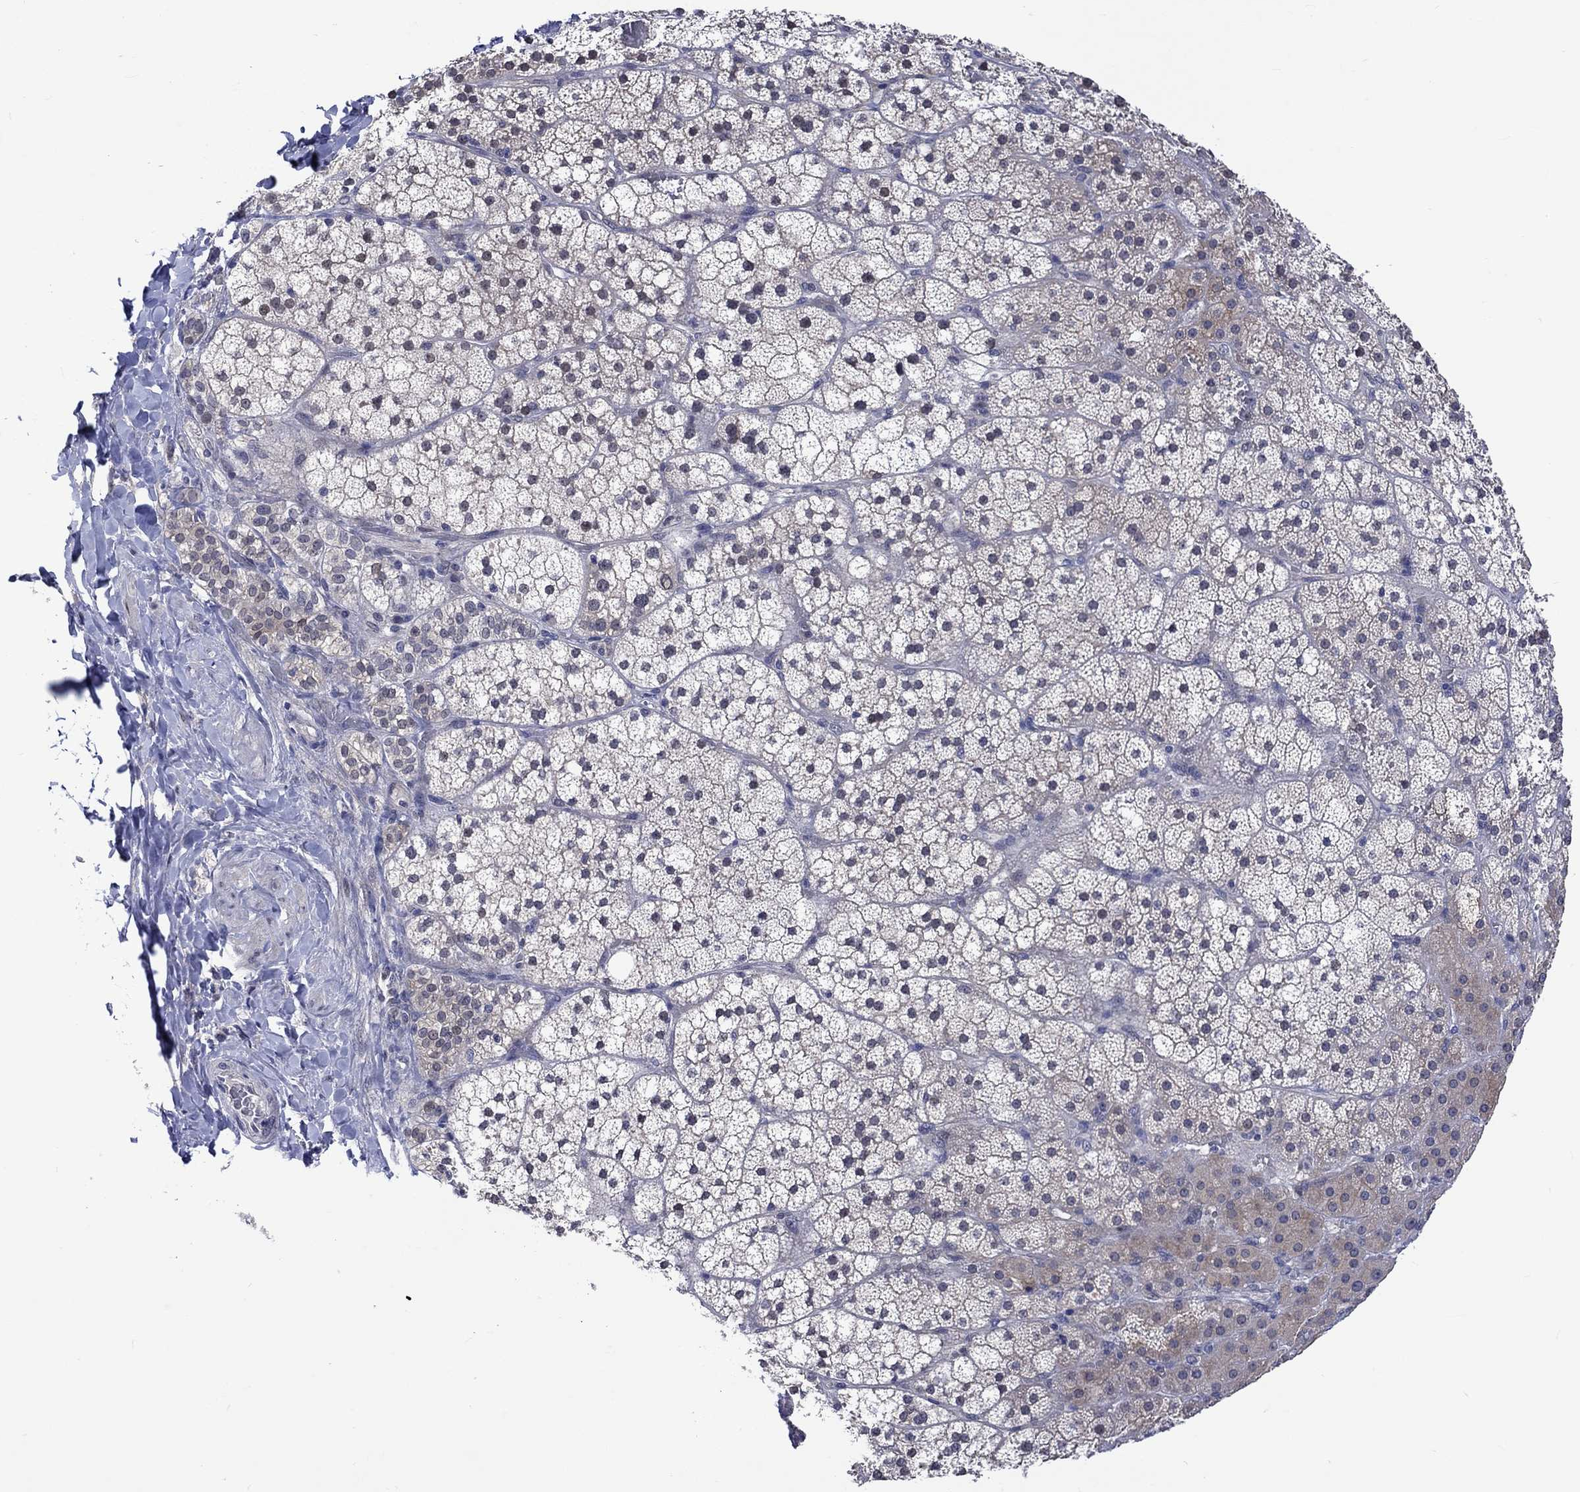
{"staining": {"intensity": "weak", "quantity": "25%-75%", "location": "cytoplasmic/membranous"}, "tissue": "adrenal gland", "cell_type": "Glandular cells", "image_type": "normal", "snomed": [{"axis": "morphology", "description": "Normal tissue, NOS"}, {"axis": "topography", "description": "Adrenal gland"}], "caption": "Glandular cells demonstrate weak cytoplasmic/membranous staining in approximately 25%-75% of cells in normal adrenal gland. Nuclei are stained in blue.", "gene": "E2F8", "patient": {"sex": "male", "age": 53}}